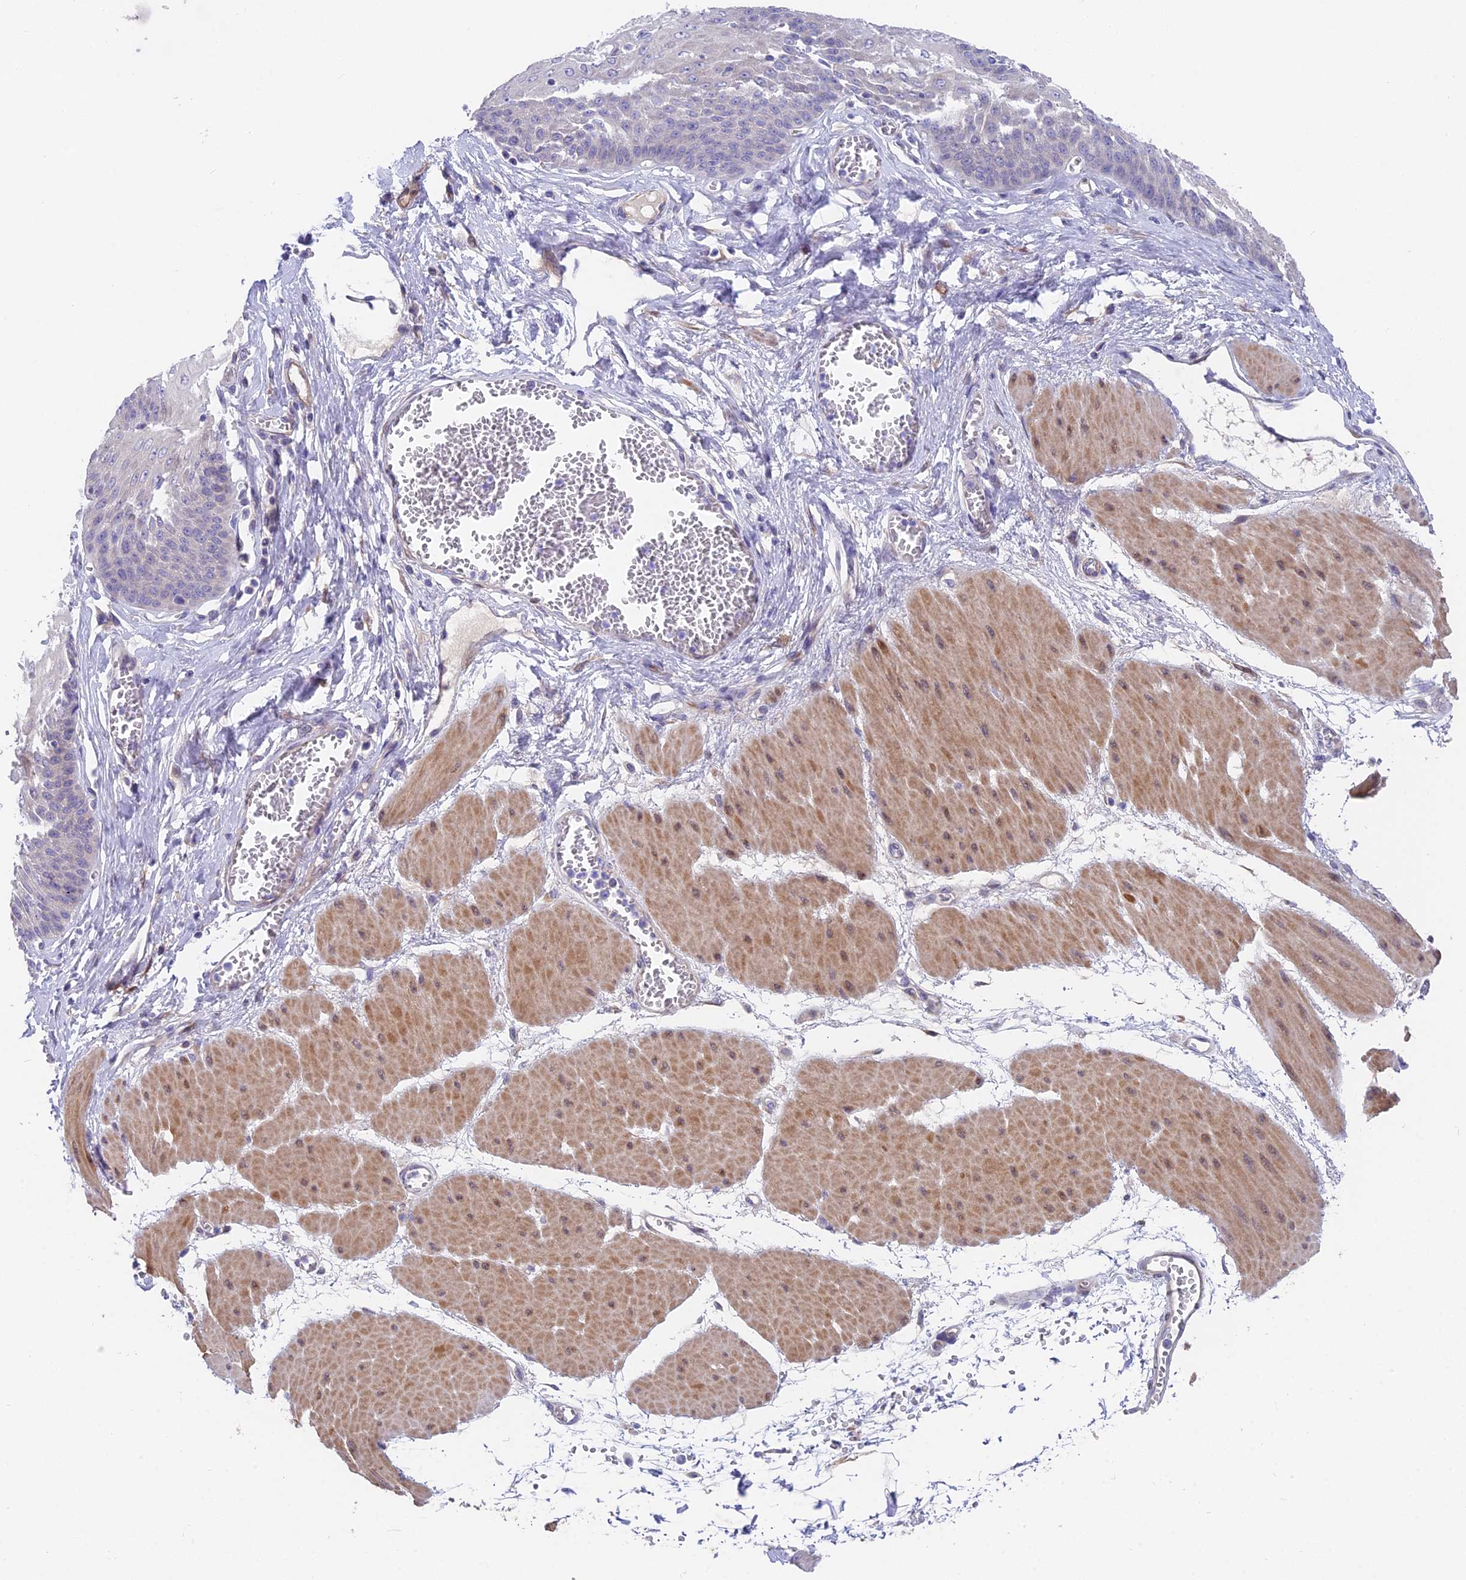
{"staining": {"intensity": "weak", "quantity": "25%-75%", "location": "cytoplasmic/membranous"}, "tissue": "esophagus", "cell_type": "Squamous epithelial cells", "image_type": "normal", "snomed": [{"axis": "morphology", "description": "Normal tissue, NOS"}, {"axis": "topography", "description": "Esophagus"}], "caption": "A low amount of weak cytoplasmic/membranous expression is identified in about 25%-75% of squamous epithelial cells in unremarkable esophagus. (DAB (3,3'-diaminobenzidine) IHC with brightfield microscopy, high magnification).", "gene": "FAM168B", "patient": {"sex": "male", "age": 60}}